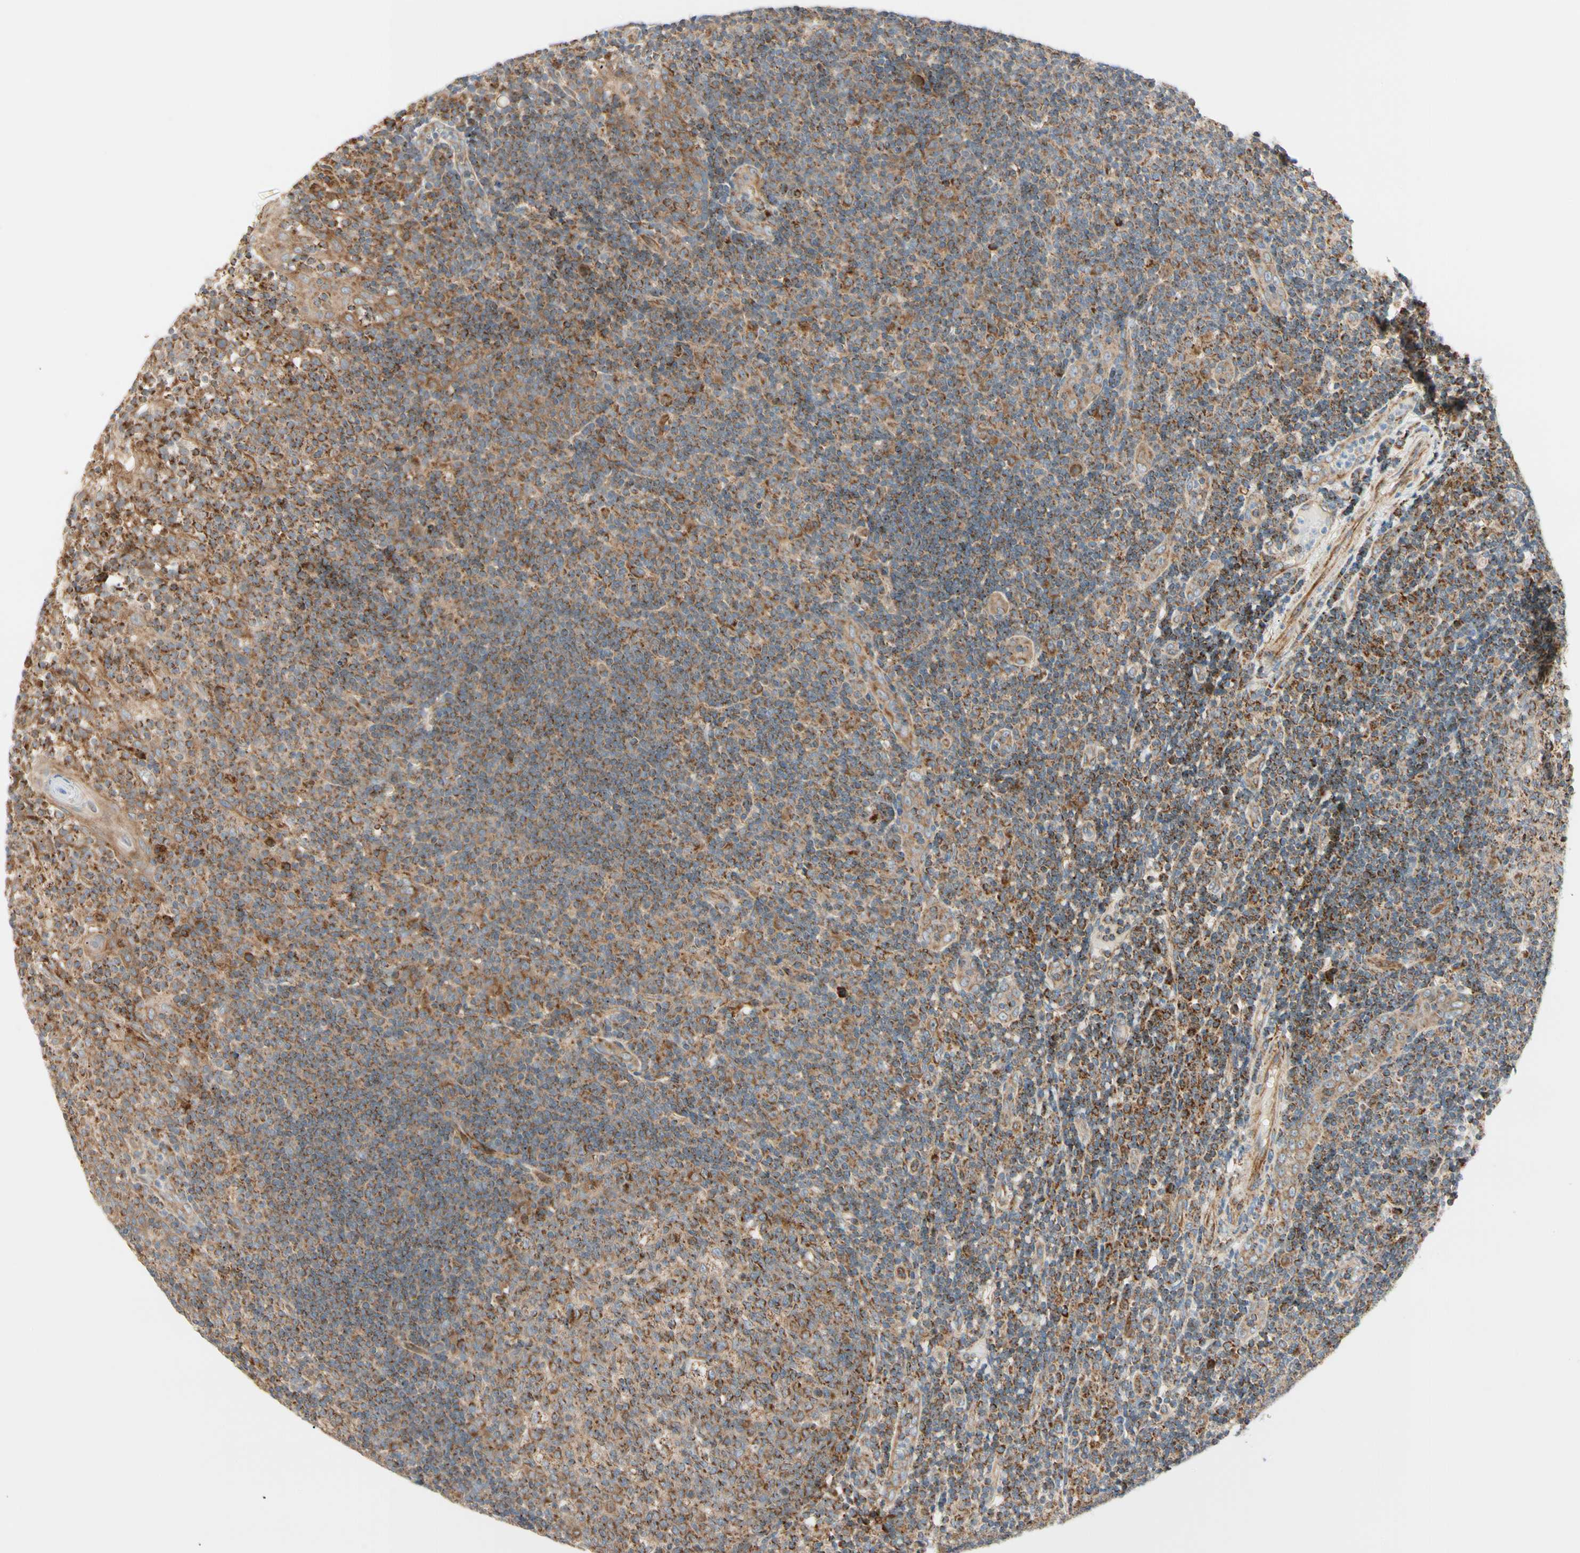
{"staining": {"intensity": "moderate", "quantity": ">75%", "location": "cytoplasmic/membranous"}, "tissue": "tonsil", "cell_type": "Germinal center cells", "image_type": "normal", "snomed": [{"axis": "morphology", "description": "Normal tissue, NOS"}, {"axis": "topography", "description": "Tonsil"}], "caption": "Immunohistochemistry staining of benign tonsil, which demonstrates medium levels of moderate cytoplasmic/membranous positivity in about >75% of germinal center cells indicating moderate cytoplasmic/membranous protein expression. The staining was performed using DAB (3,3'-diaminobenzidine) (brown) for protein detection and nuclei were counterstained in hematoxylin (blue).", "gene": "TBC1D10A", "patient": {"sex": "female", "age": 40}}